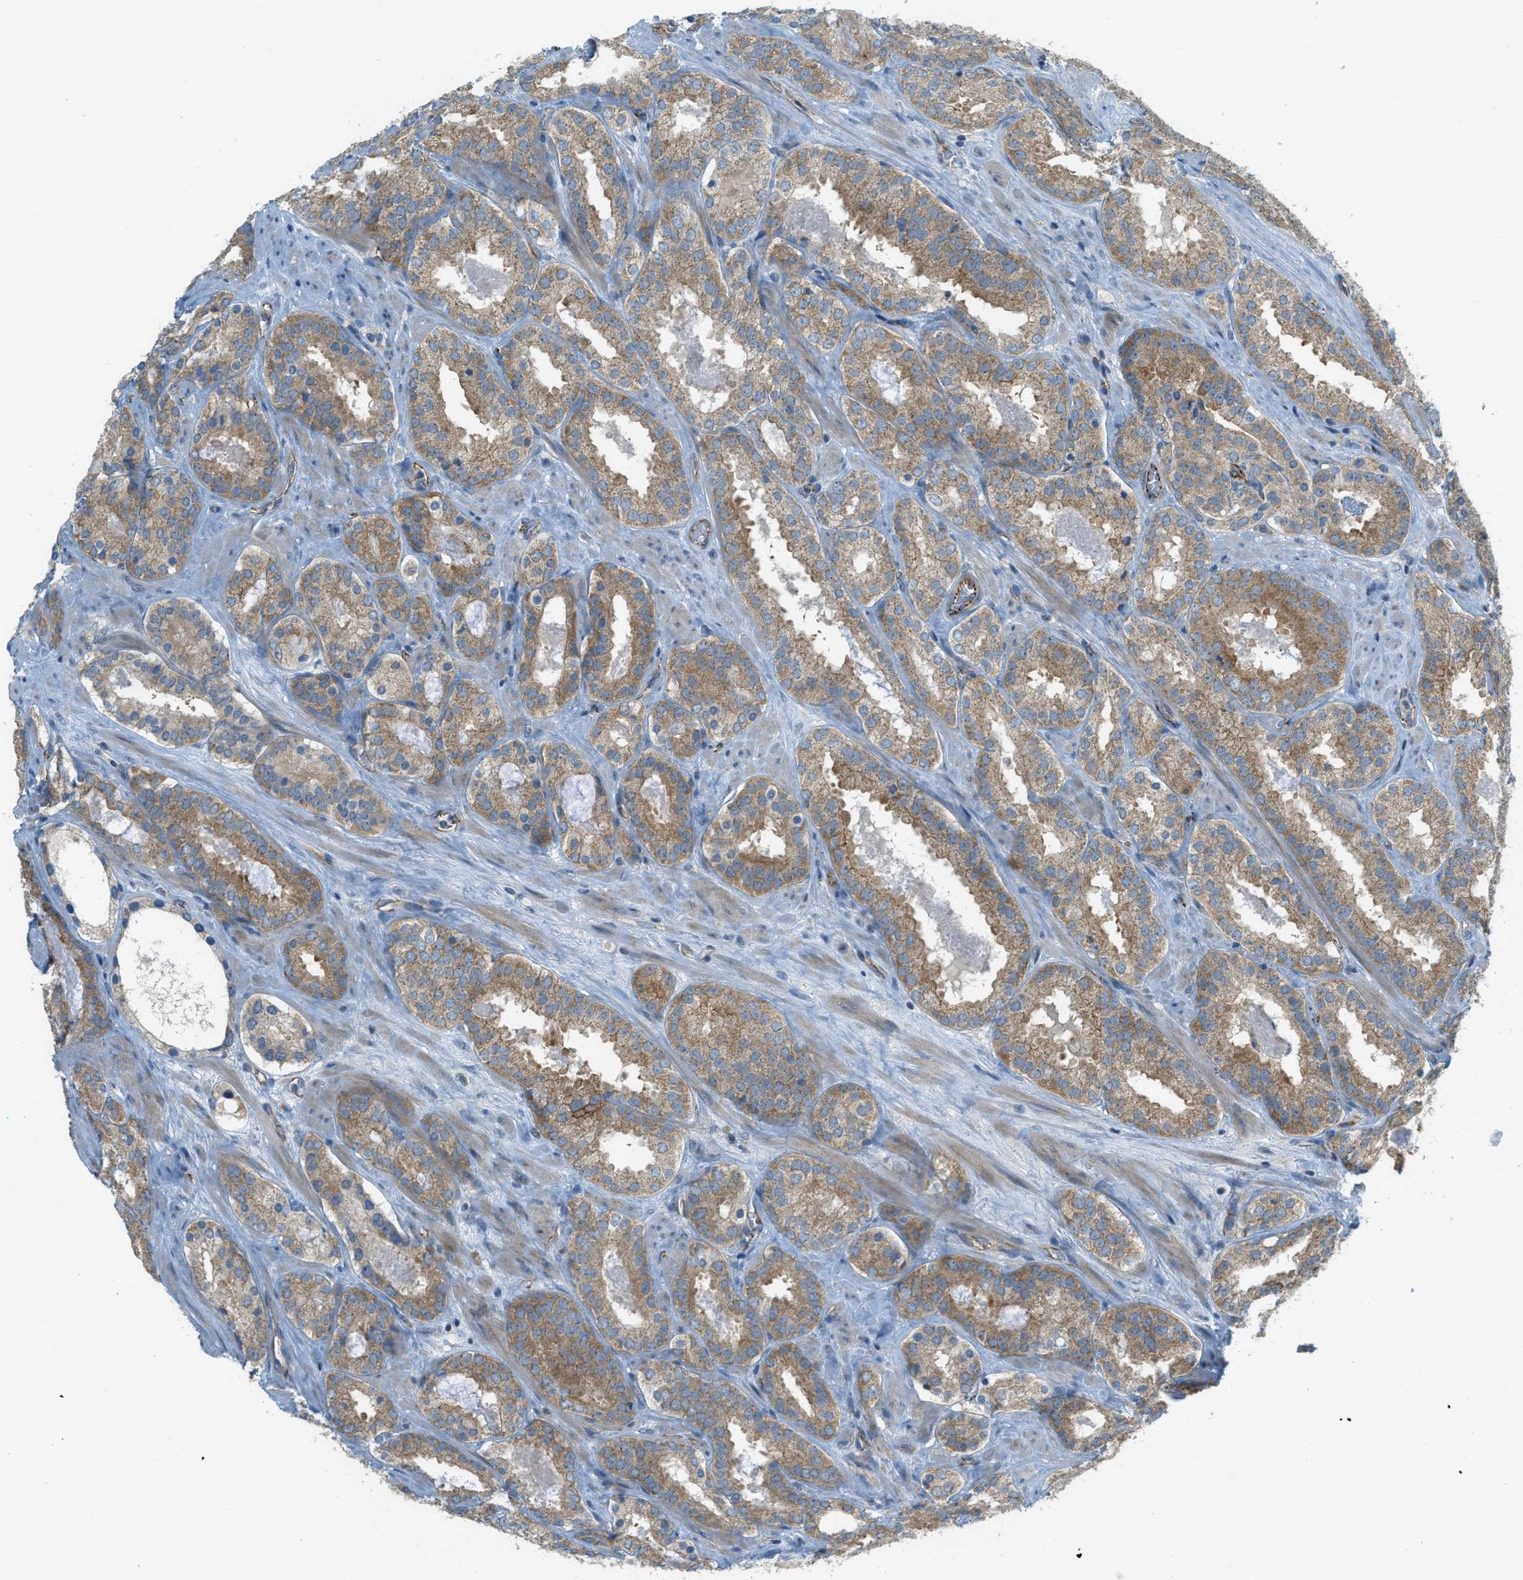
{"staining": {"intensity": "moderate", "quantity": ">75%", "location": "cytoplasmic/membranous"}, "tissue": "prostate cancer", "cell_type": "Tumor cells", "image_type": "cancer", "snomed": [{"axis": "morphology", "description": "Adenocarcinoma, Low grade"}, {"axis": "topography", "description": "Prostate"}], "caption": "This micrograph displays immunohistochemistry (IHC) staining of prostate cancer (adenocarcinoma (low-grade)), with medium moderate cytoplasmic/membranous expression in approximately >75% of tumor cells.", "gene": "JCAD", "patient": {"sex": "male", "age": 69}}